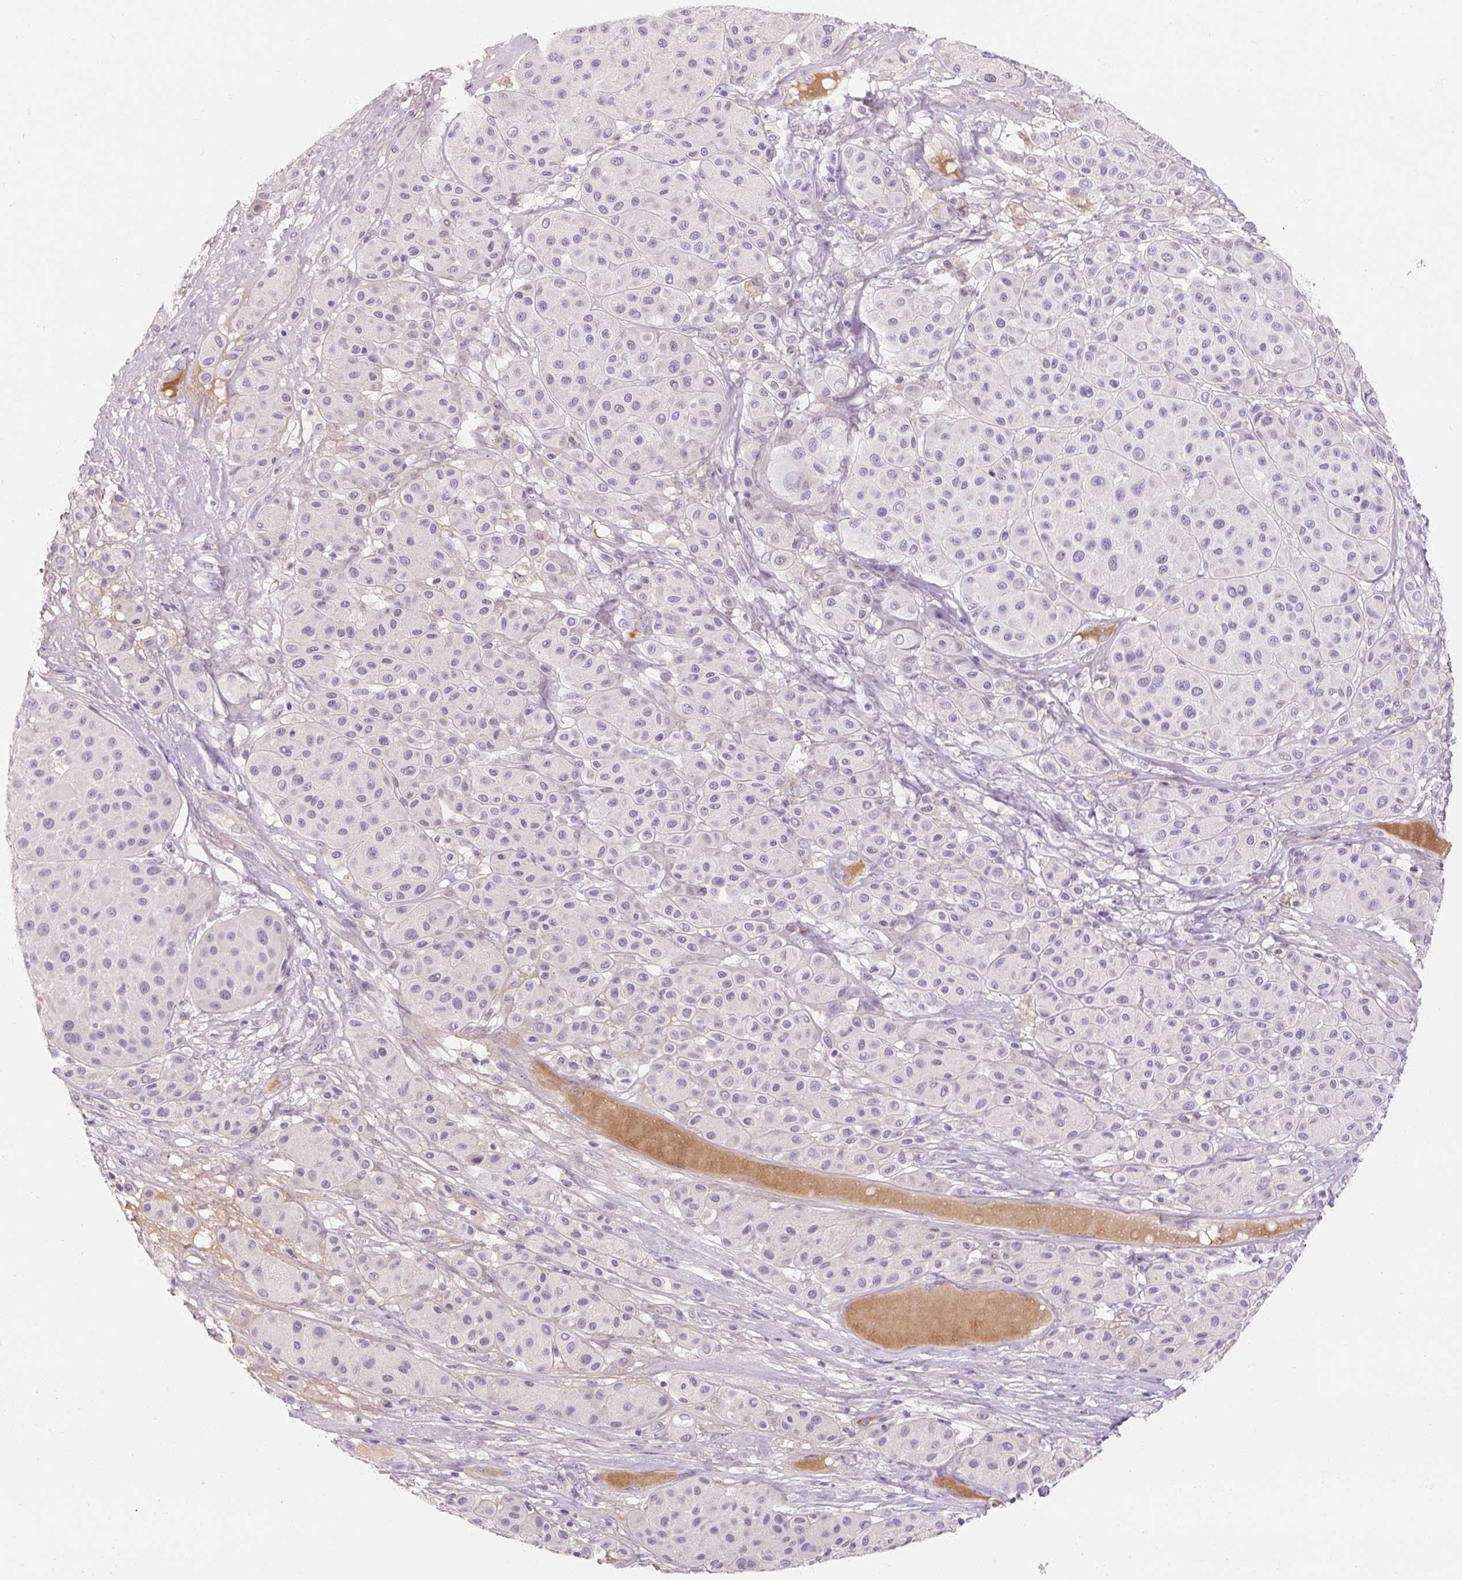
{"staining": {"intensity": "negative", "quantity": "none", "location": "none"}, "tissue": "melanoma", "cell_type": "Tumor cells", "image_type": "cancer", "snomed": [{"axis": "morphology", "description": "Malignant melanoma, Metastatic site"}, {"axis": "topography", "description": "Smooth muscle"}], "caption": "Tumor cells show no significant protein expression in malignant melanoma (metastatic site).", "gene": "NFE2L3", "patient": {"sex": "male", "age": 41}}